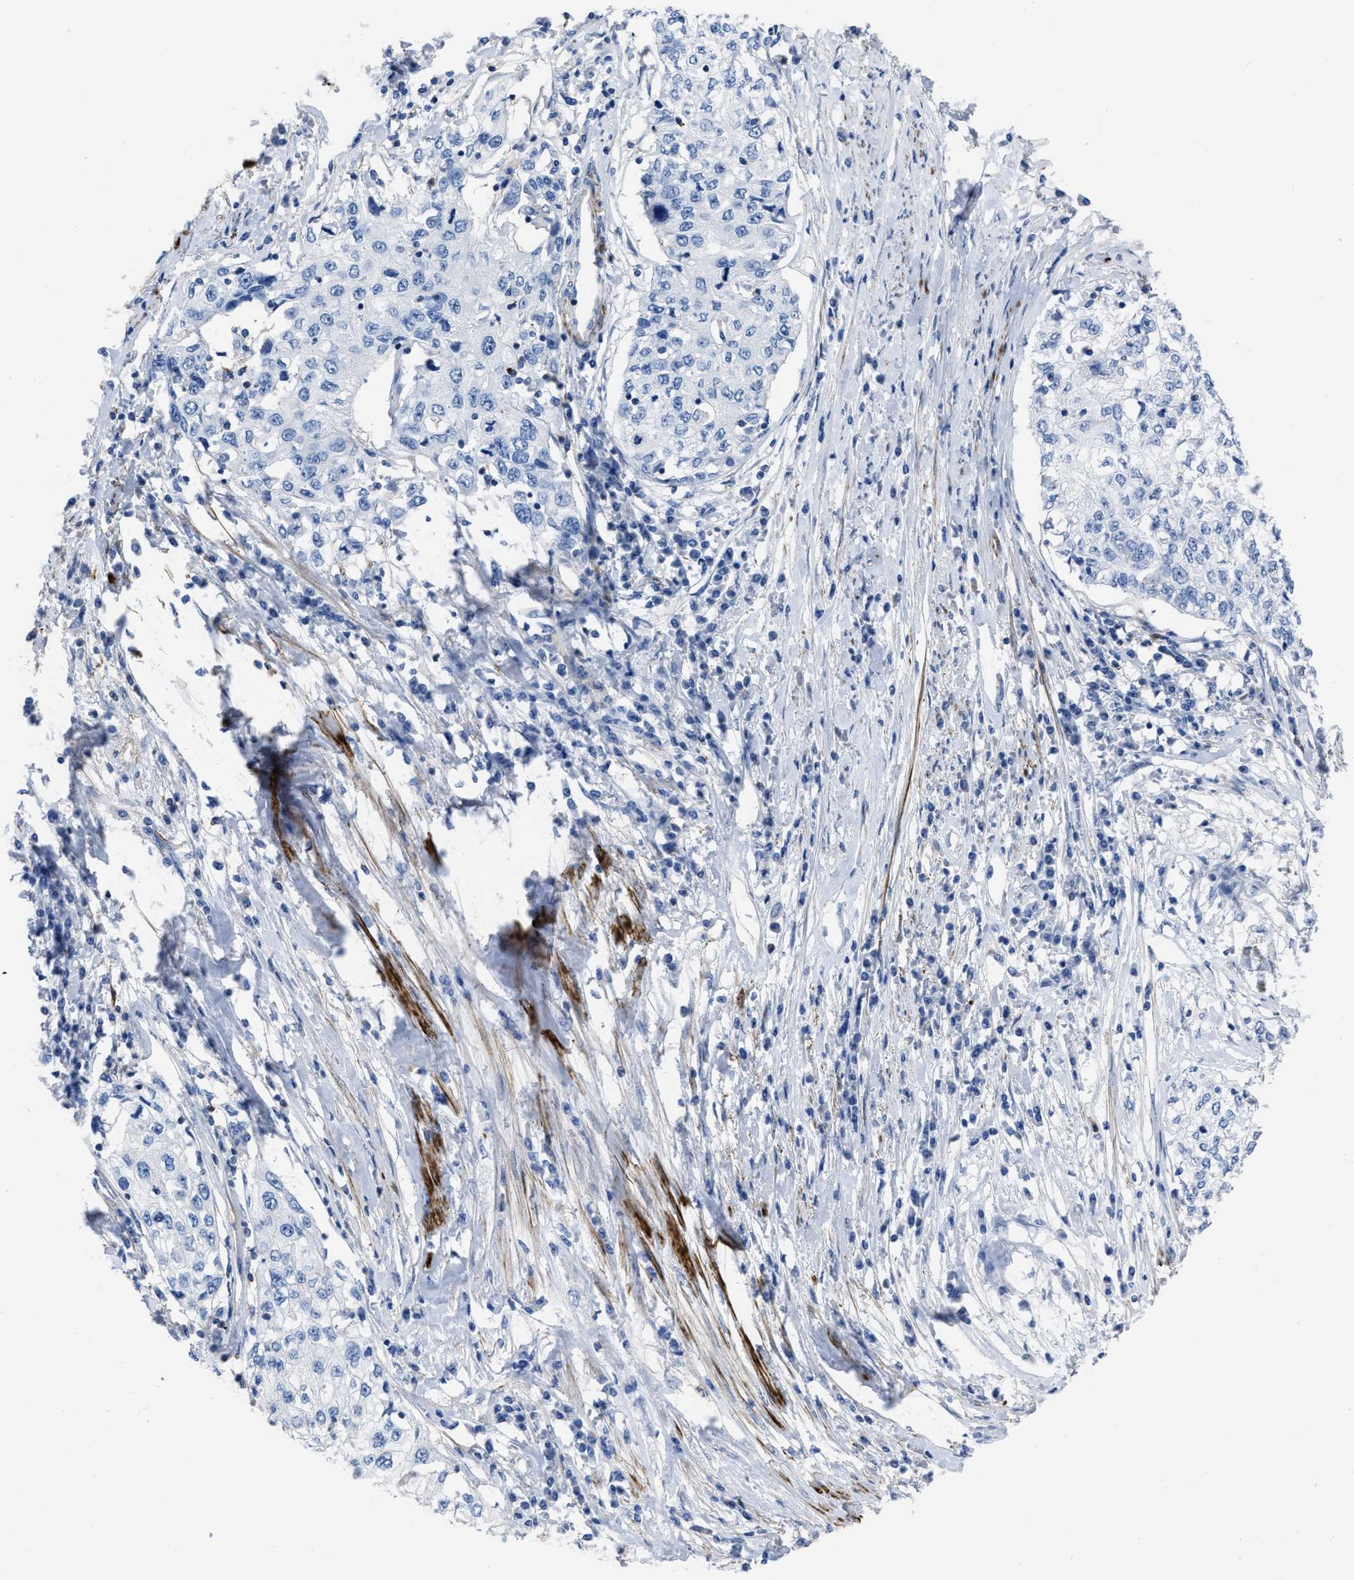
{"staining": {"intensity": "negative", "quantity": "none", "location": "none"}, "tissue": "cervical cancer", "cell_type": "Tumor cells", "image_type": "cancer", "snomed": [{"axis": "morphology", "description": "Squamous cell carcinoma, NOS"}, {"axis": "topography", "description": "Cervix"}], "caption": "The image exhibits no staining of tumor cells in cervical cancer (squamous cell carcinoma). (IHC, brightfield microscopy, high magnification).", "gene": "PRMT2", "patient": {"sex": "female", "age": 57}}